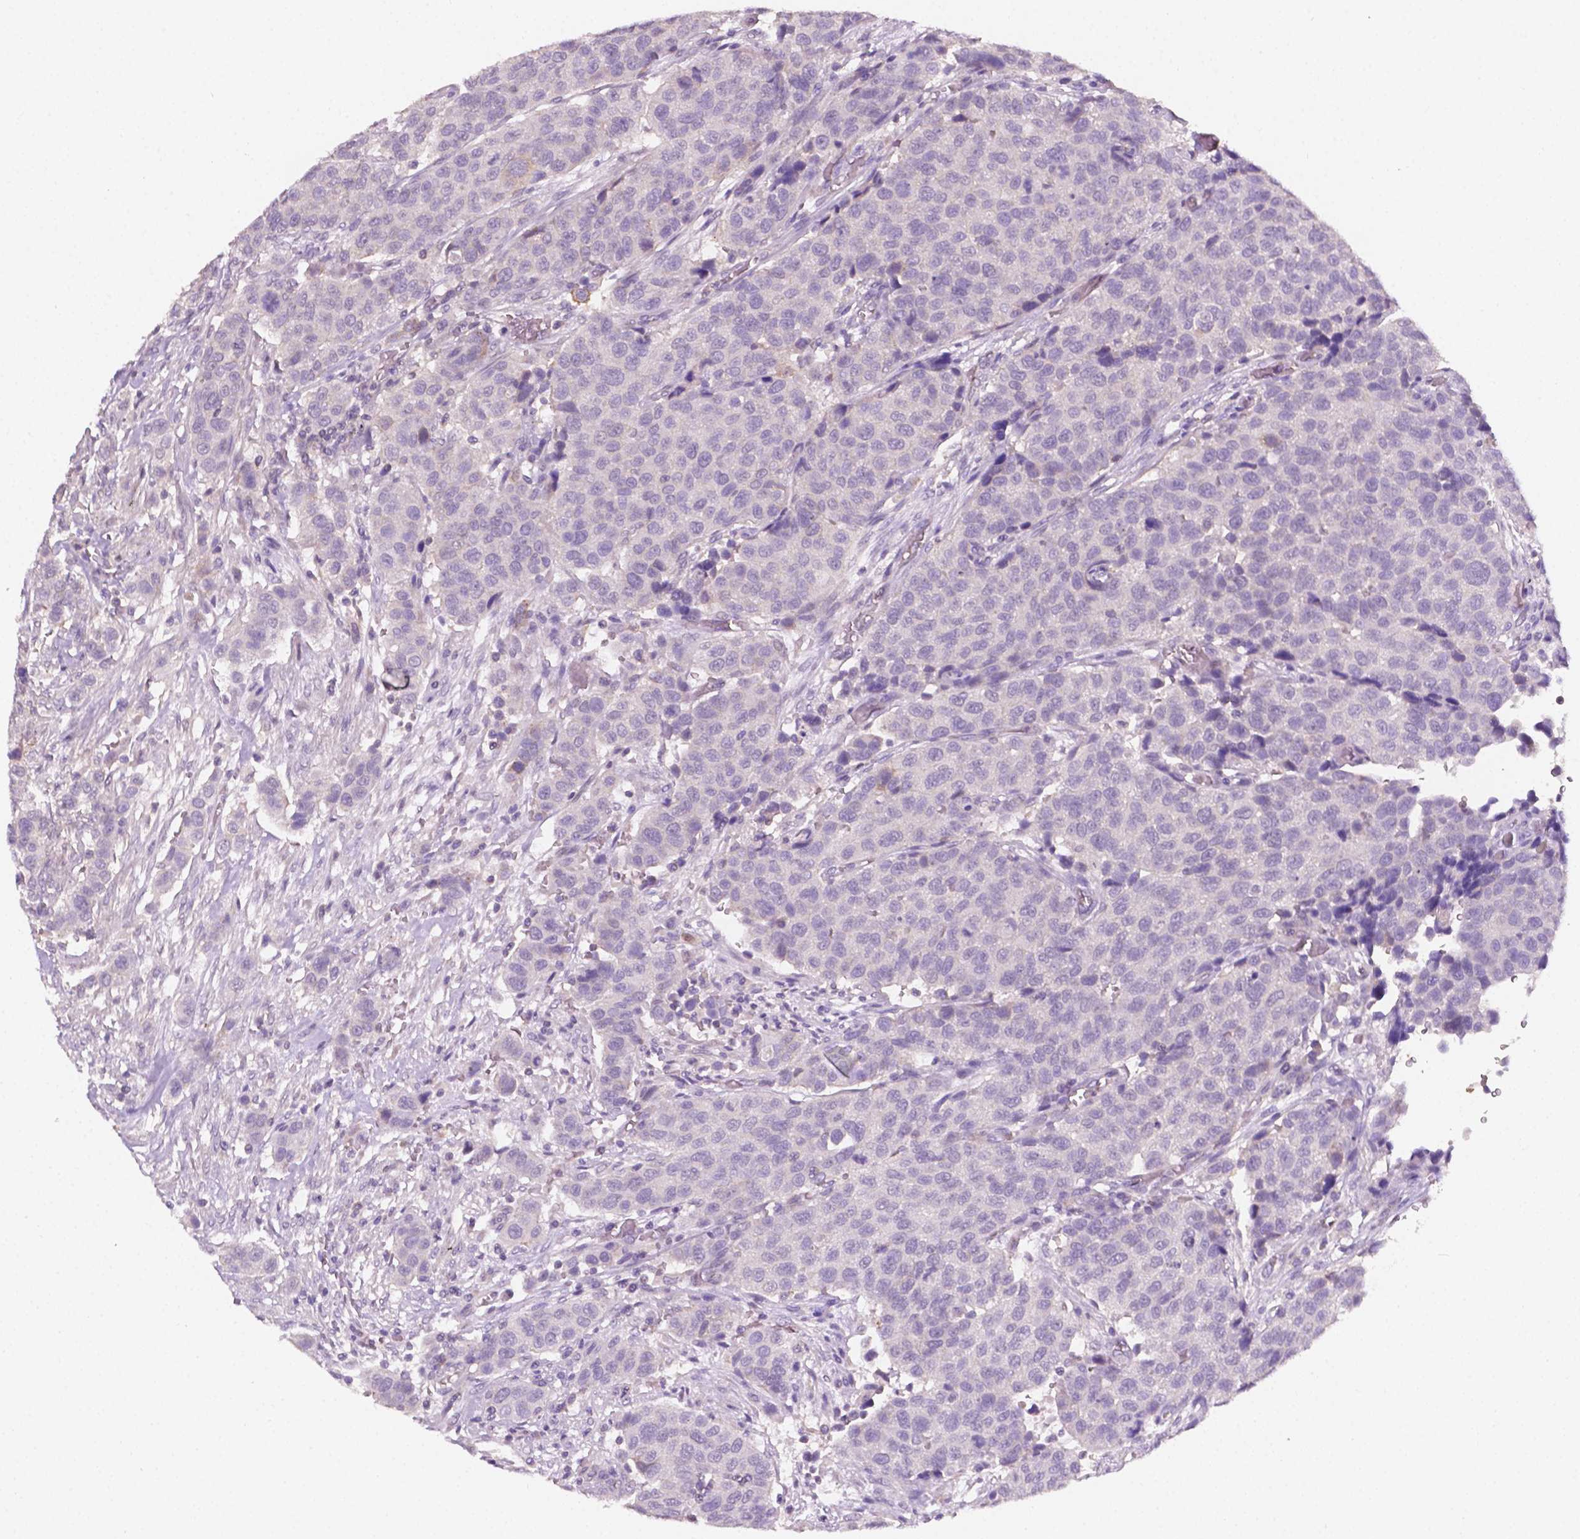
{"staining": {"intensity": "negative", "quantity": "none", "location": "none"}, "tissue": "urothelial cancer", "cell_type": "Tumor cells", "image_type": "cancer", "snomed": [{"axis": "morphology", "description": "Urothelial carcinoma, High grade"}, {"axis": "topography", "description": "Urinary bladder"}], "caption": "Tumor cells are negative for protein expression in human high-grade urothelial carcinoma.", "gene": "EGFR", "patient": {"sex": "female", "age": 58}}